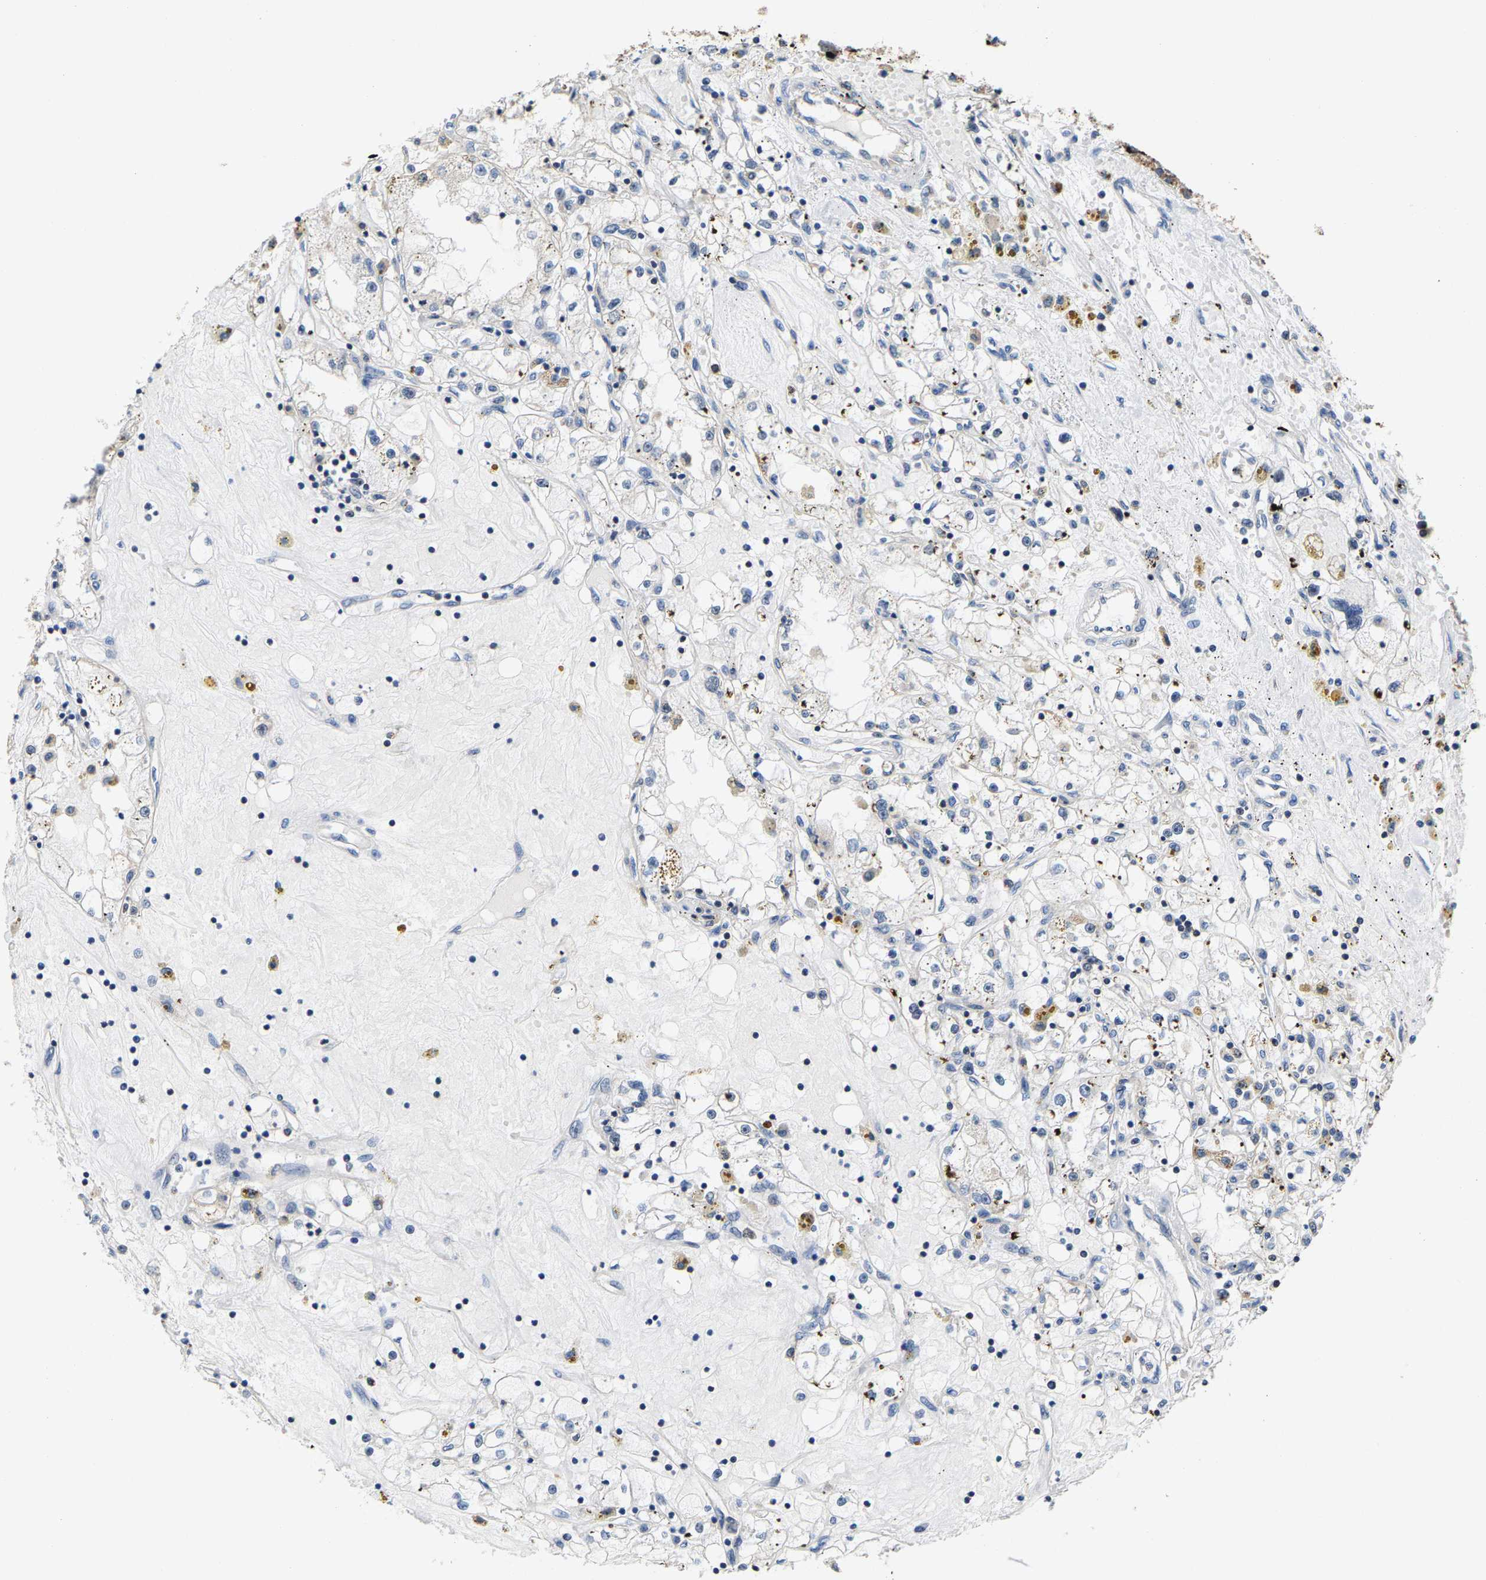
{"staining": {"intensity": "negative", "quantity": "none", "location": "none"}, "tissue": "renal cancer", "cell_type": "Tumor cells", "image_type": "cancer", "snomed": [{"axis": "morphology", "description": "Adenocarcinoma, NOS"}, {"axis": "topography", "description": "Kidney"}], "caption": "Human renal adenocarcinoma stained for a protein using immunohistochemistry demonstrates no positivity in tumor cells.", "gene": "SHMT2", "patient": {"sex": "male", "age": 56}}